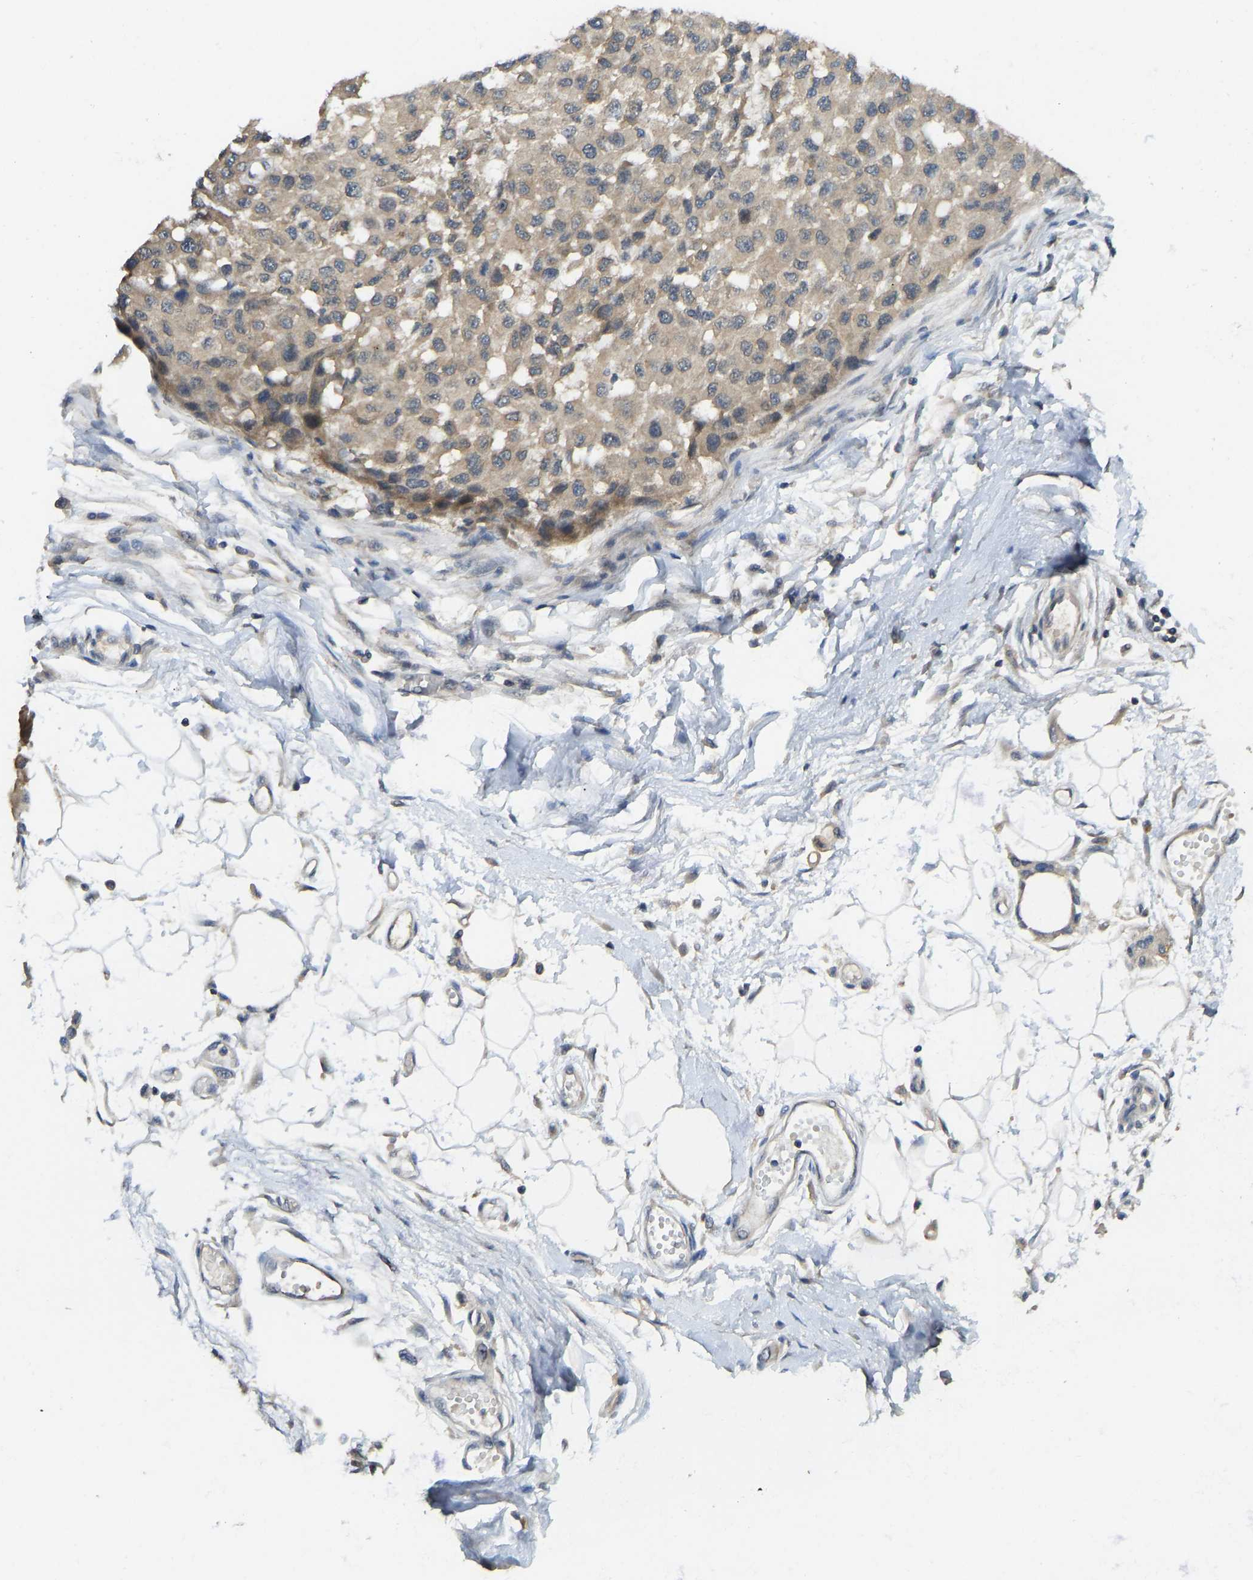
{"staining": {"intensity": "moderate", "quantity": "<25%", "location": "cytoplasmic/membranous"}, "tissue": "melanoma", "cell_type": "Tumor cells", "image_type": "cancer", "snomed": [{"axis": "morphology", "description": "Malignant melanoma, NOS"}, {"axis": "topography", "description": "Skin"}], "caption": "Moderate cytoplasmic/membranous staining is appreciated in about <25% of tumor cells in melanoma.", "gene": "NDRG3", "patient": {"sex": "male", "age": 62}}